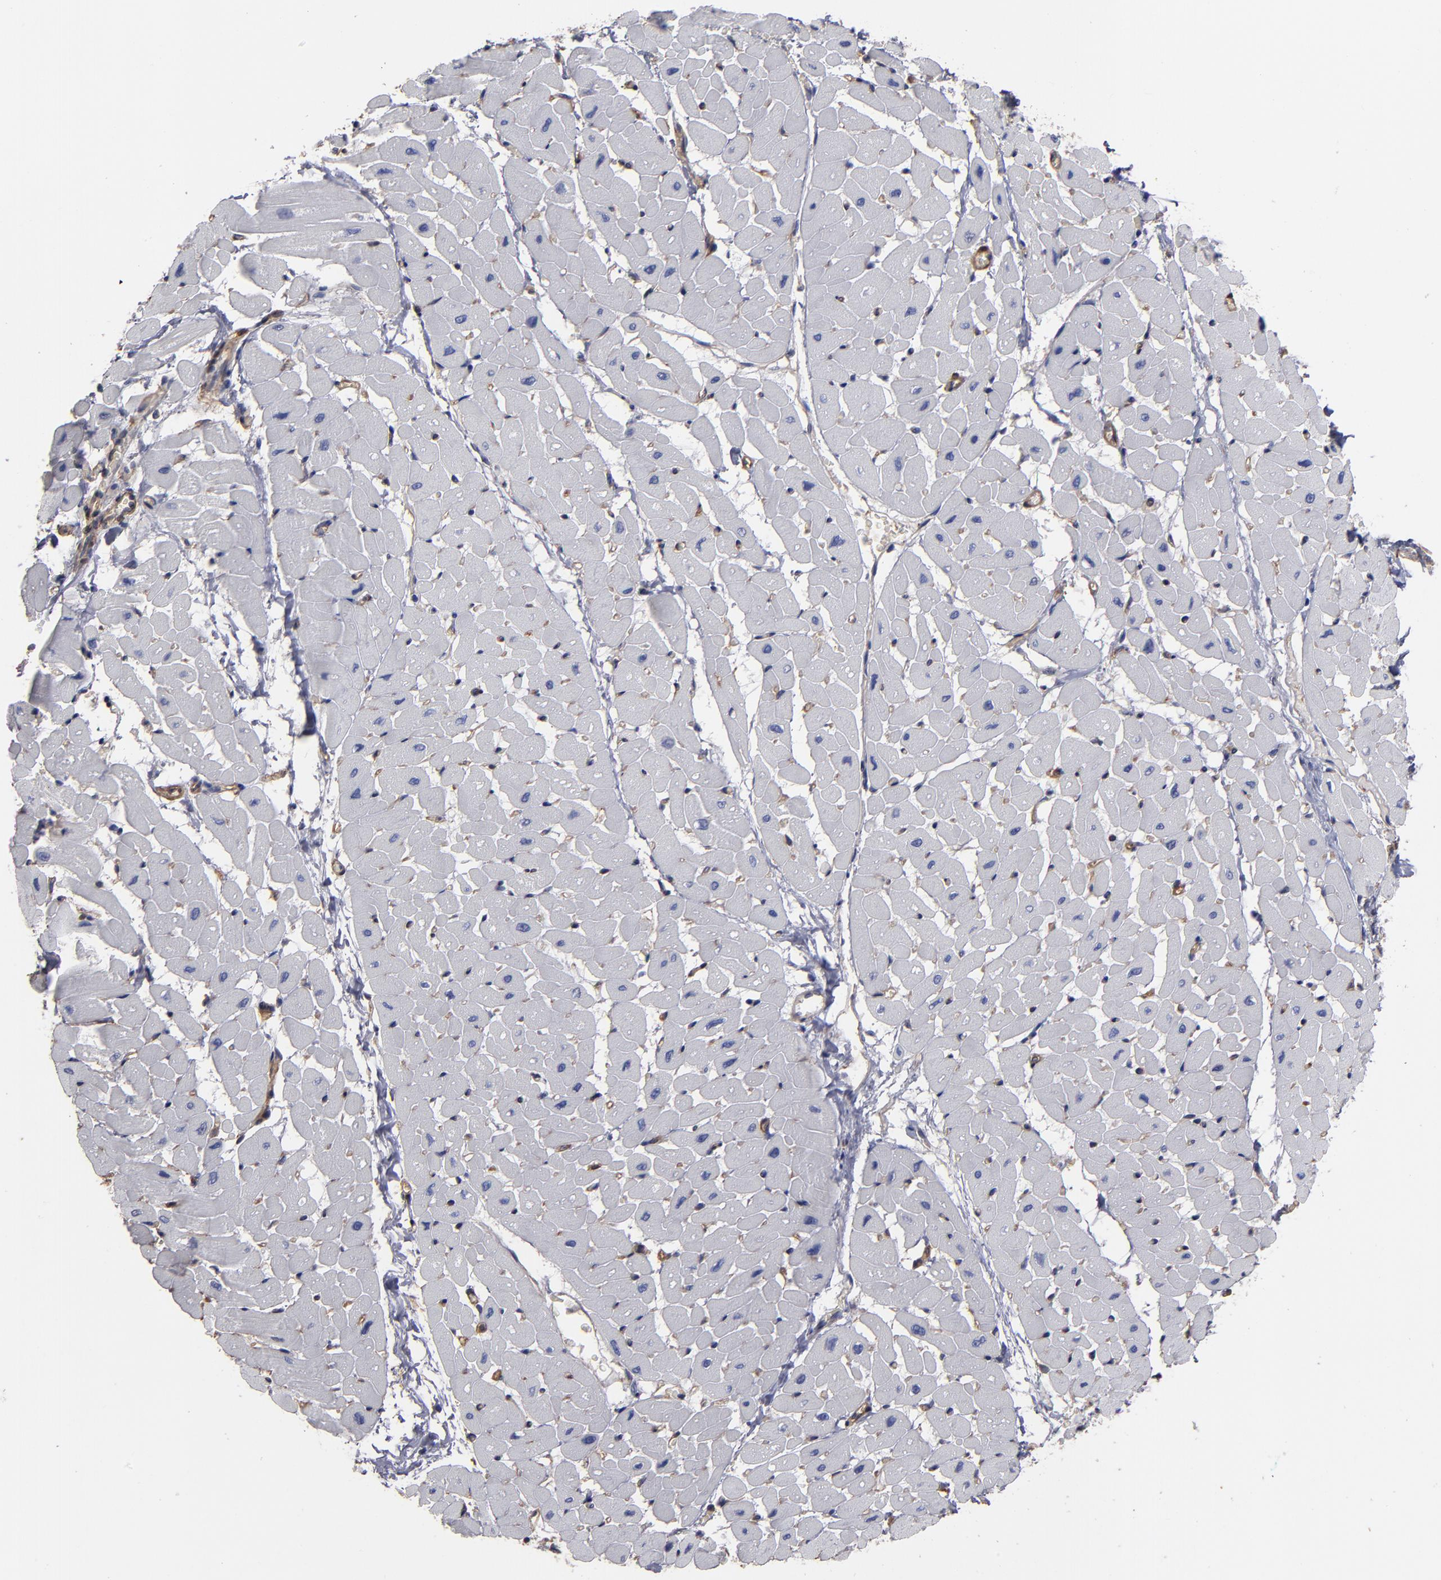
{"staining": {"intensity": "negative", "quantity": "none", "location": "none"}, "tissue": "heart muscle", "cell_type": "Cardiomyocytes", "image_type": "normal", "snomed": [{"axis": "morphology", "description": "Normal tissue, NOS"}, {"axis": "topography", "description": "Heart"}], "caption": "Protein analysis of benign heart muscle displays no significant expression in cardiomyocytes. (IHC, brightfield microscopy, high magnification).", "gene": "ESYT2", "patient": {"sex": "male", "age": 45}}